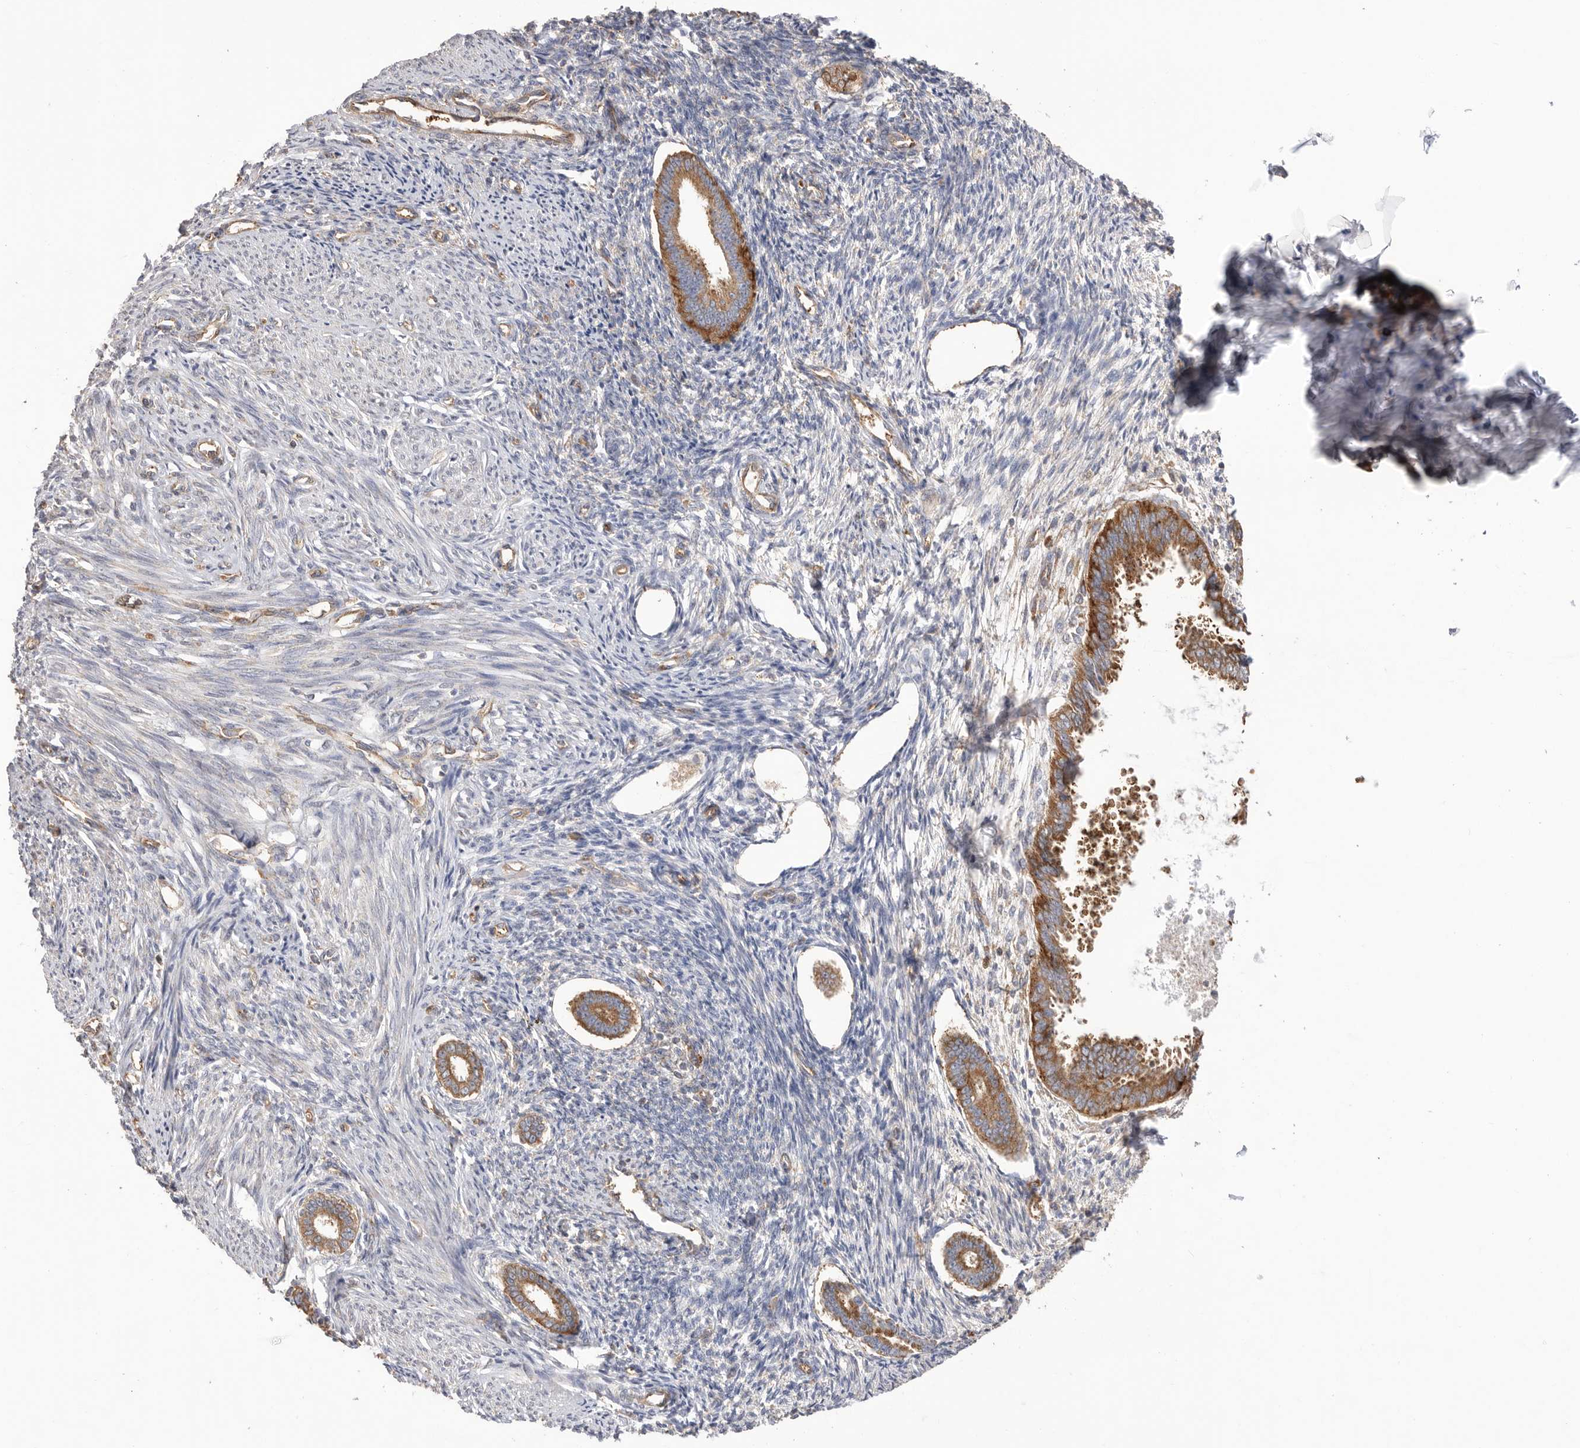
{"staining": {"intensity": "moderate", "quantity": "25%-75%", "location": "cytoplasmic/membranous"}, "tissue": "endometrium", "cell_type": "Cells in endometrial stroma", "image_type": "normal", "snomed": [{"axis": "morphology", "description": "Normal tissue, NOS"}, {"axis": "topography", "description": "Endometrium"}], "caption": "High-power microscopy captured an immunohistochemistry (IHC) histopathology image of unremarkable endometrium, revealing moderate cytoplasmic/membranous positivity in about 25%-75% of cells in endometrial stroma.", "gene": "SERBP1", "patient": {"sex": "female", "age": 56}}